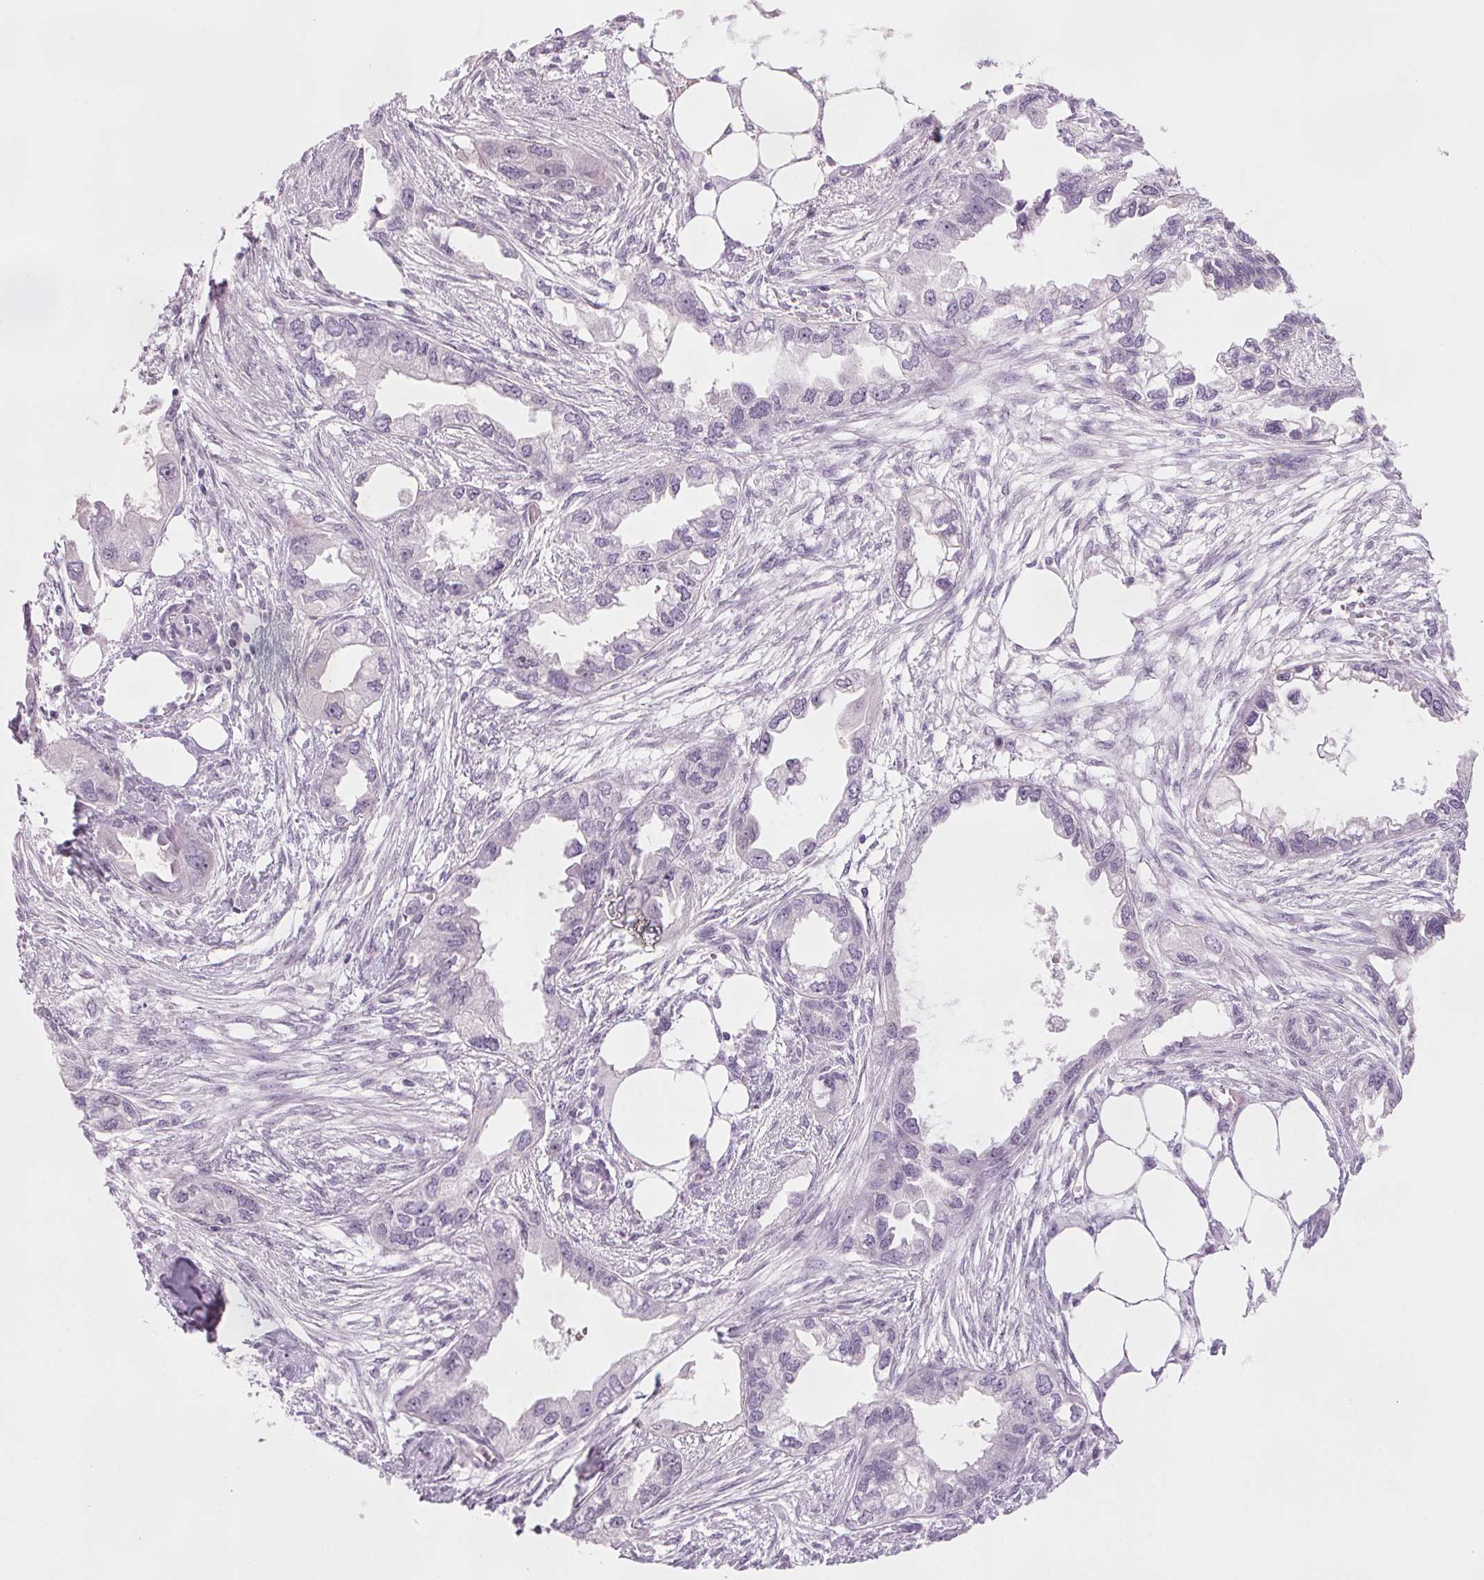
{"staining": {"intensity": "negative", "quantity": "none", "location": "none"}, "tissue": "endometrial cancer", "cell_type": "Tumor cells", "image_type": "cancer", "snomed": [{"axis": "morphology", "description": "Adenocarcinoma, NOS"}, {"axis": "morphology", "description": "Adenocarcinoma, metastatic, NOS"}, {"axis": "topography", "description": "Adipose tissue"}, {"axis": "topography", "description": "Endometrium"}], "caption": "Tumor cells show no significant staining in endometrial cancer (metastatic adenocarcinoma).", "gene": "DNTTIP2", "patient": {"sex": "female", "age": 67}}